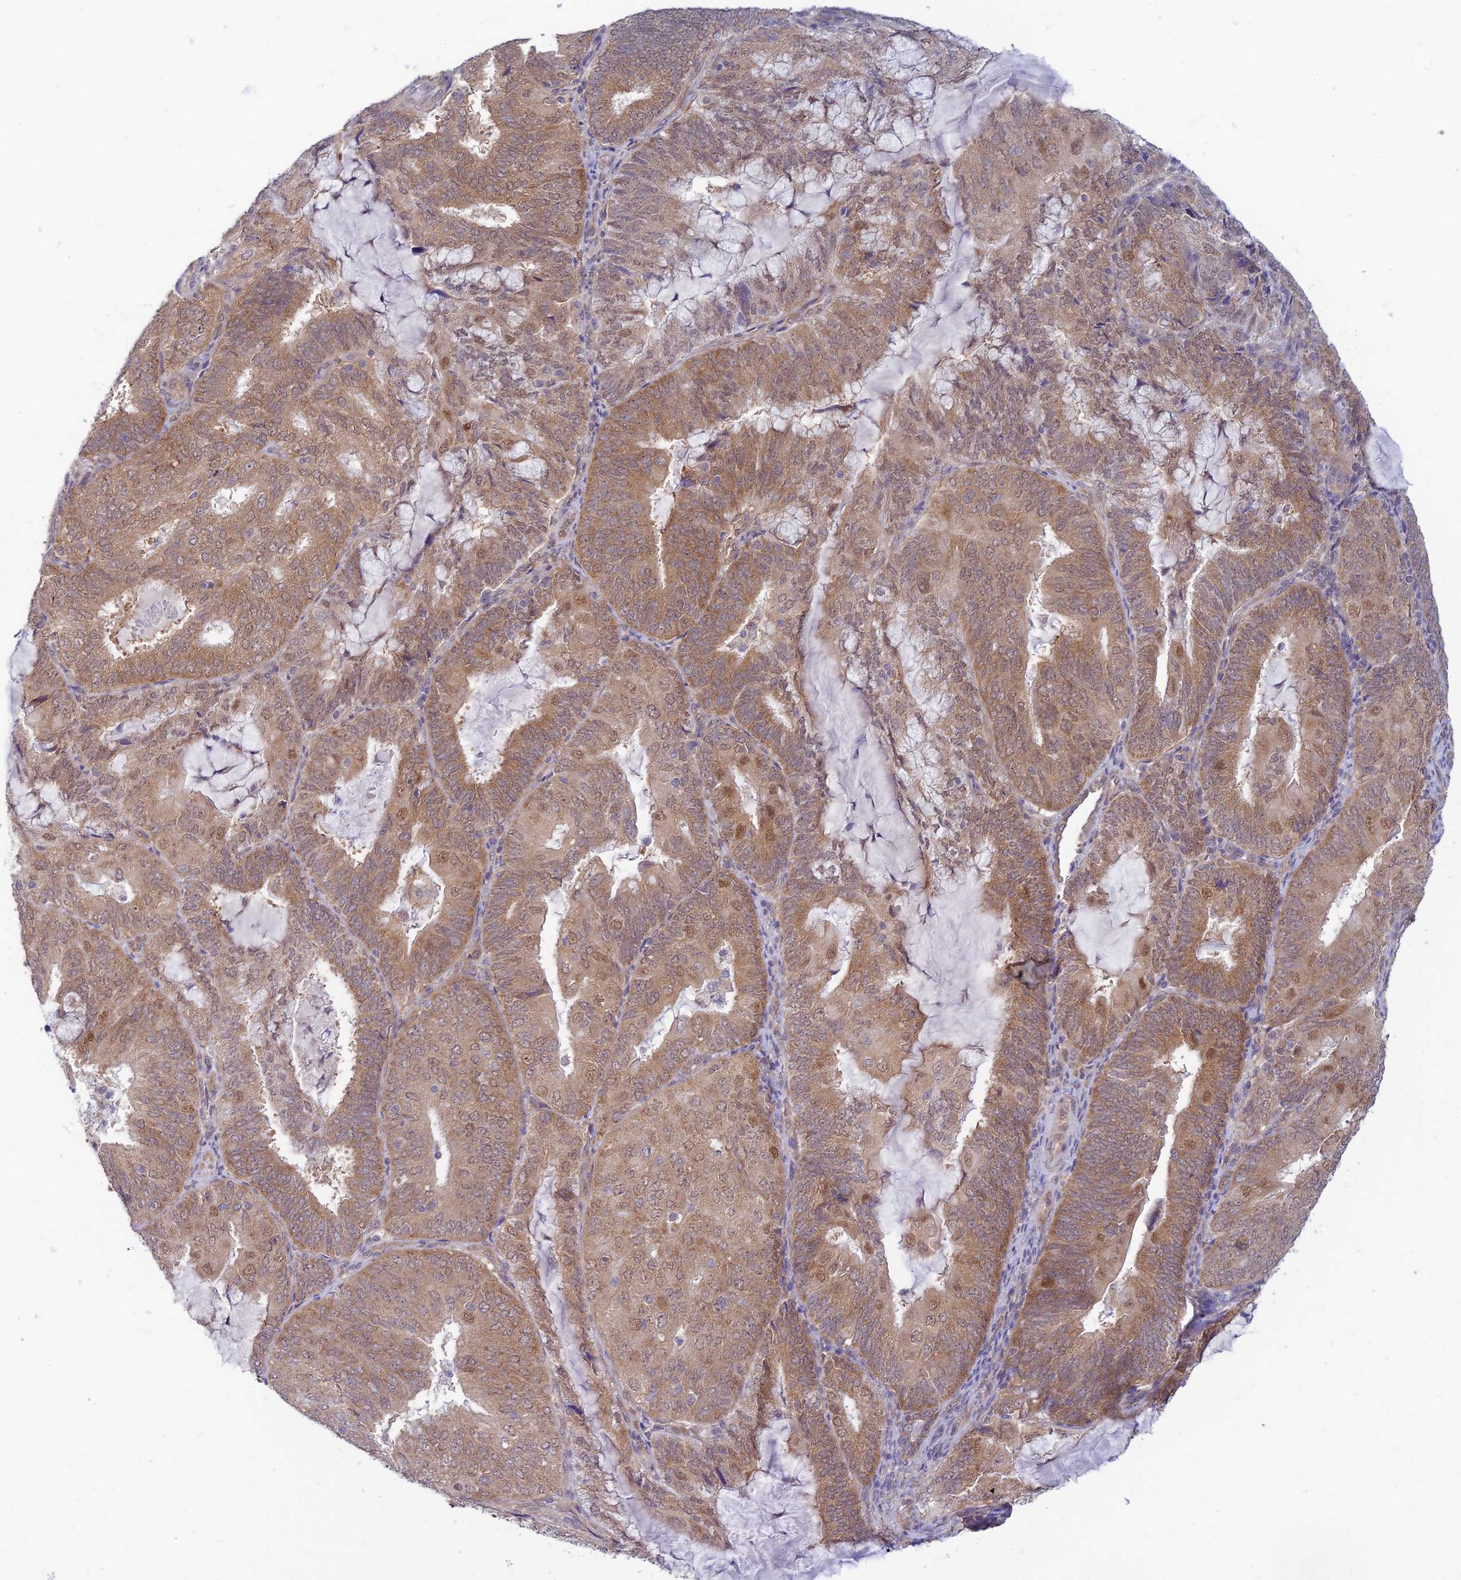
{"staining": {"intensity": "moderate", "quantity": ">75%", "location": "cytoplasmic/membranous,nuclear"}, "tissue": "endometrial cancer", "cell_type": "Tumor cells", "image_type": "cancer", "snomed": [{"axis": "morphology", "description": "Adenocarcinoma, NOS"}, {"axis": "topography", "description": "Endometrium"}], "caption": "Brown immunohistochemical staining in endometrial cancer demonstrates moderate cytoplasmic/membranous and nuclear staining in approximately >75% of tumor cells.", "gene": "SKIC8", "patient": {"sex": "female", "age": 81}}